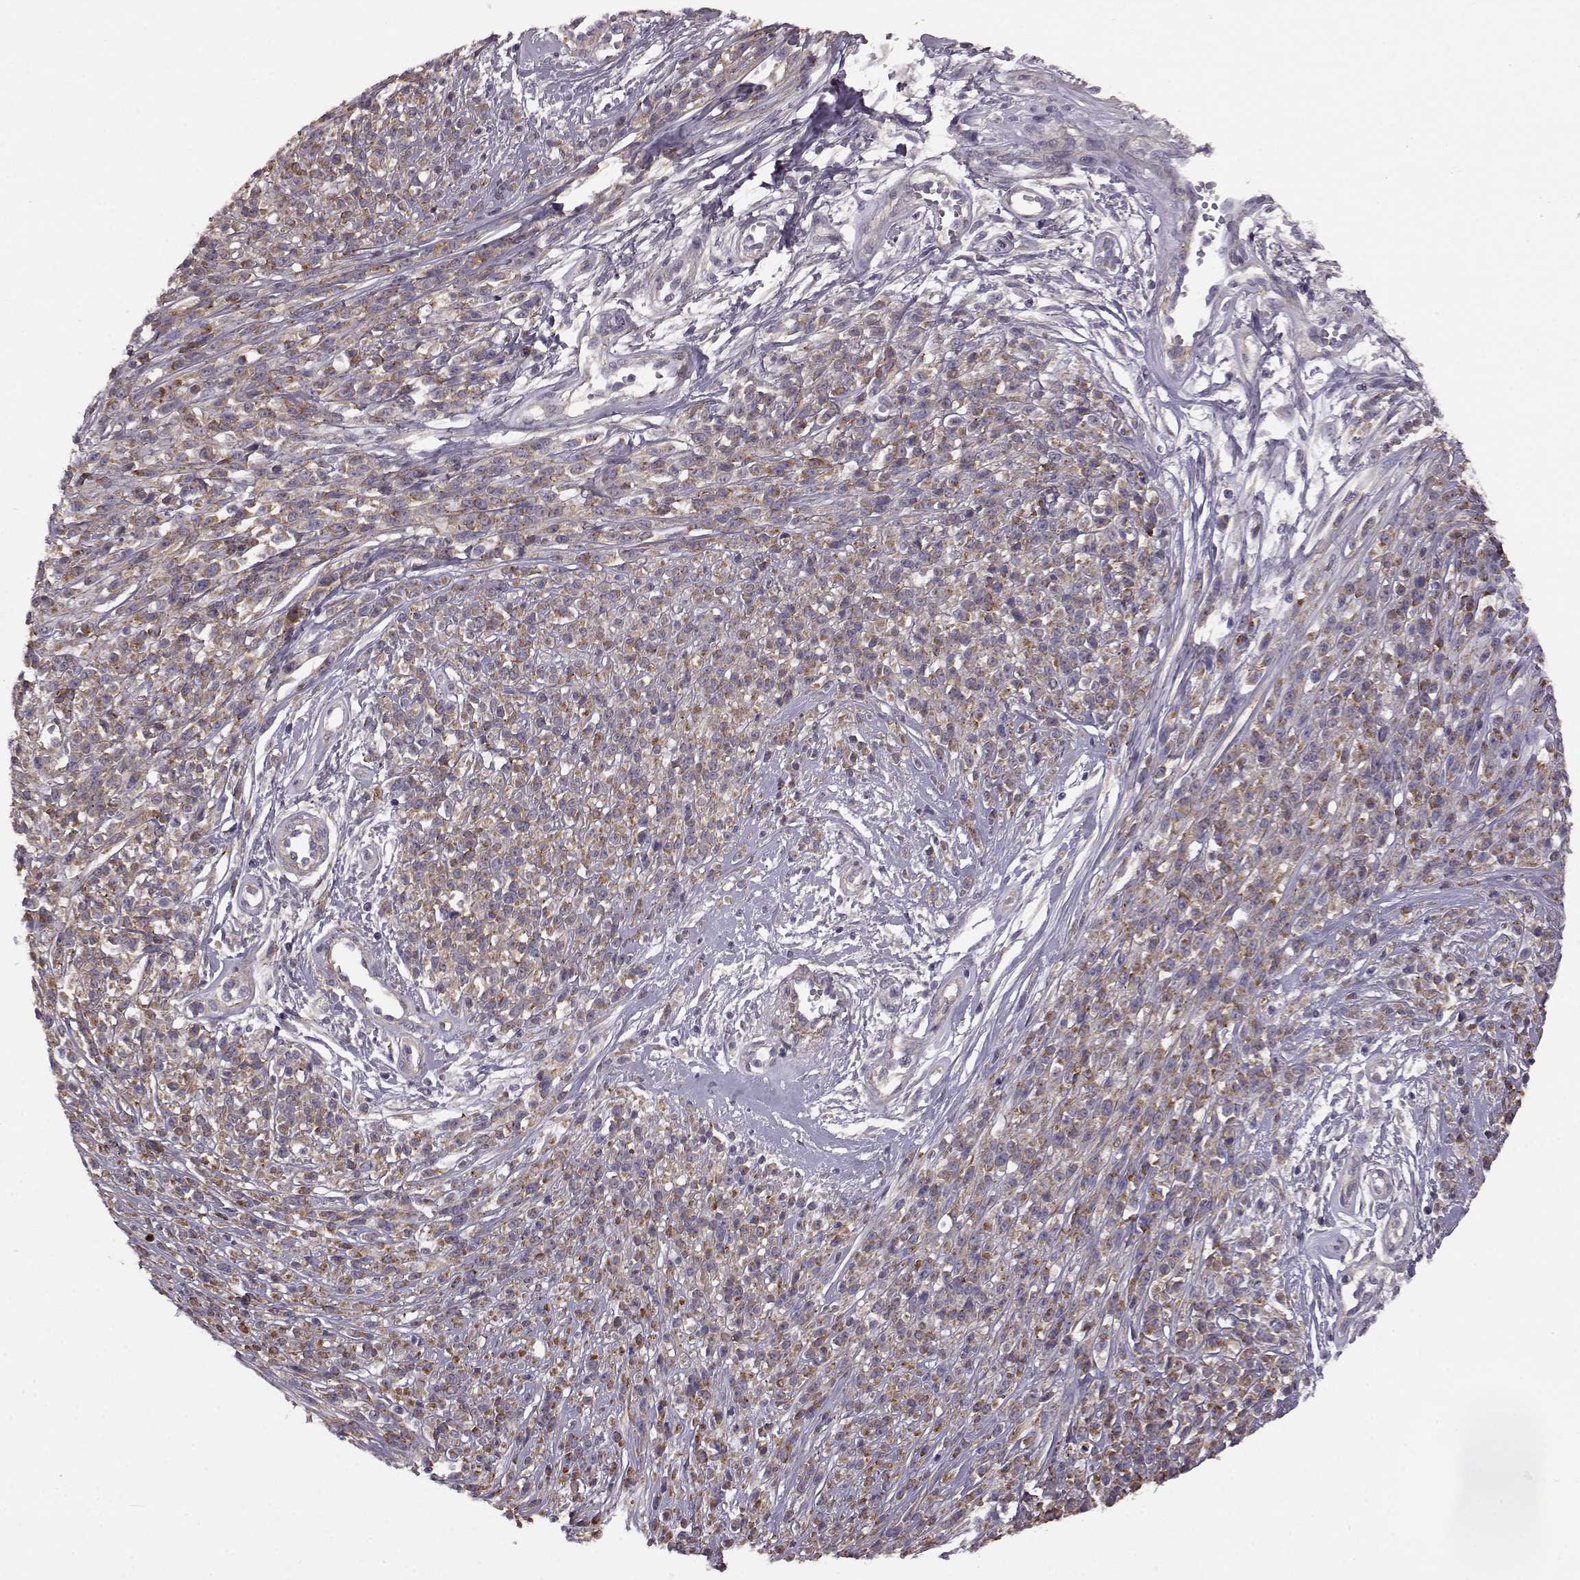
{"staining": {"intensity": "moderate", "quantity": "25%-75%", "location": "cytoplasmic/membranous"}, "tissue": "melanoma", "cell_type": "Tumor cells", "image_type": "cancer", "snomed": [{"axis": "morphology", "description": "Malignant melanoma, NOS"}, {"axis": "topography", "description": "Skin"}, {"axis": "topography", "description": "Skin of trunk"}], "caption": "Immunohistochemistry of melanoma demonstrates medium levels of moderate cytoplasmic/membranous staining in approximately 25%-75% of tumor cells.", "gene": "GRK1", "patient": {"sex": "male", "age": 74}}